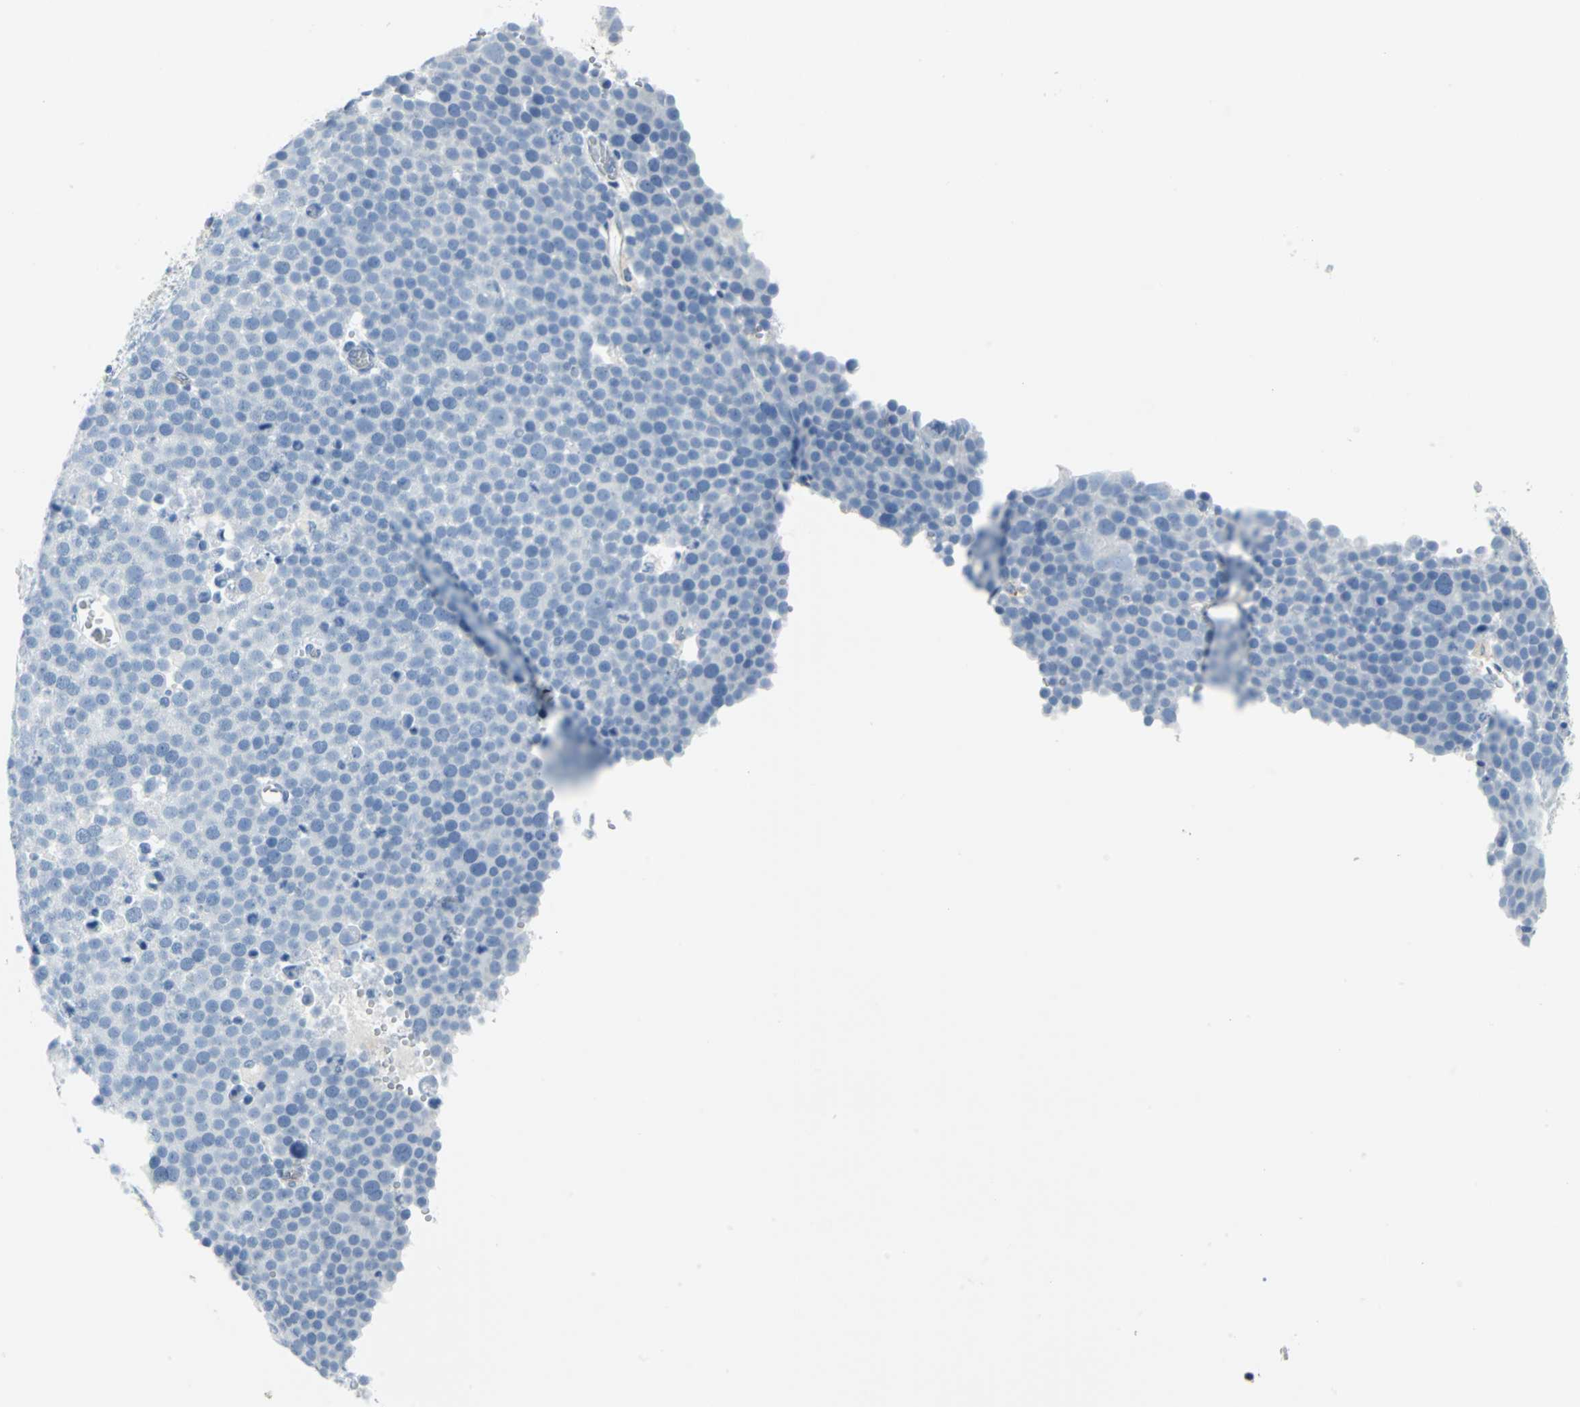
{"staining": {"intensity": "negative", "quantity": "none", "location": "none"}, "tissue": "testis cancer", "cell_type": "Tumor cells", "image_type": "cancer", "snomed": [{"axis": "morphology", "description": "Seminoma, NOS"}, {"axis": "topography", "description": "Testis"}], "caption": "Immunohistochemistry (IHC) of testis cancer exhibits no staining in tumor cells.", "gene": "CYB5A", "patient": {"sex": "male", "age": 71}}